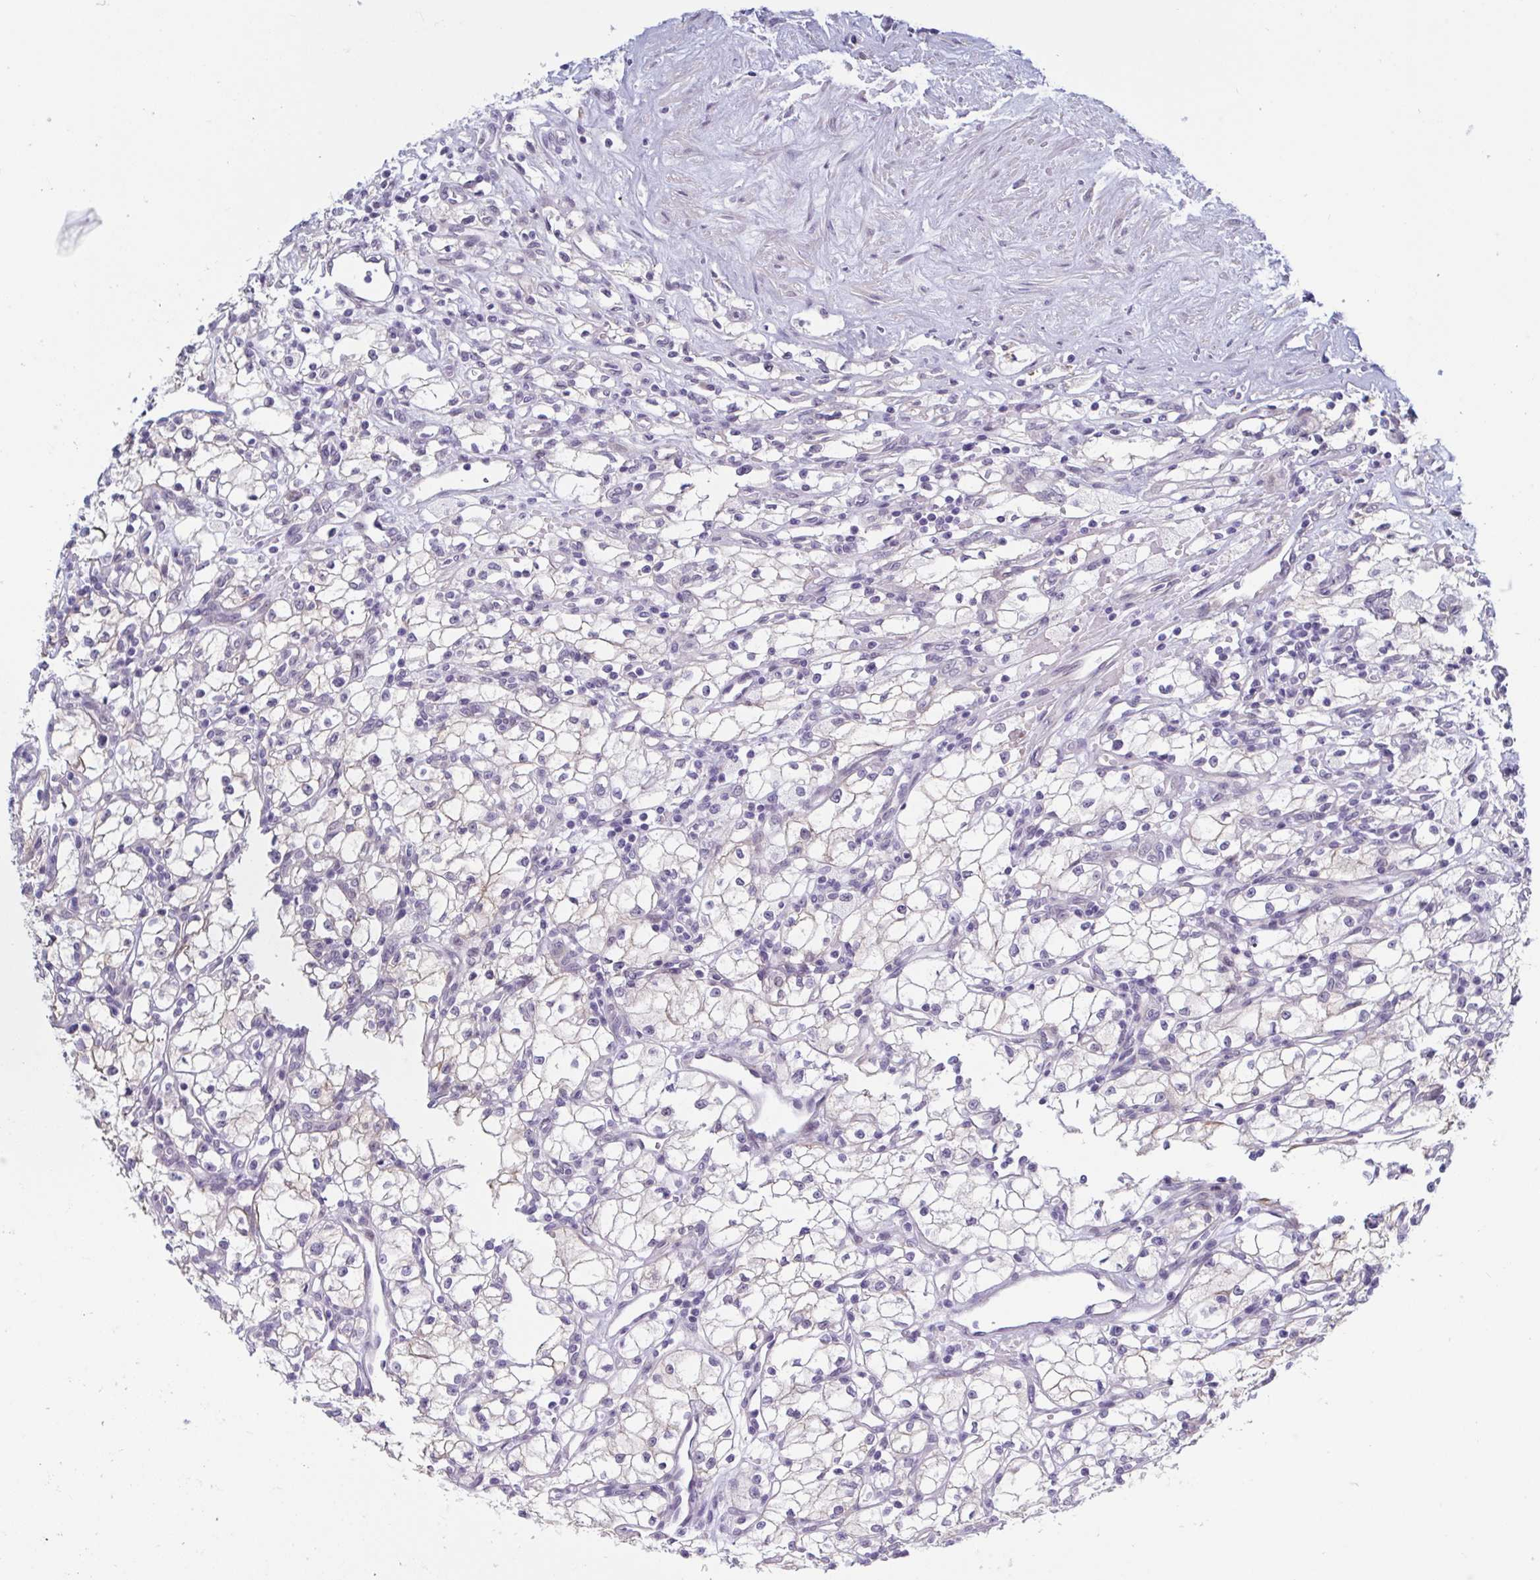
{"staining": {"intensity": "negative", "quantity": "none", "location": "none"}, "tissue": "renal cancer", "cell_type": "Tumor cells", "image_type": "cancer", "snomed": [{"axis": "morphology", "description": "Adenocarcinoma, NOS"}, {"axis": "topography", "description": "Kidney"}], "caption": "This image is of renal cancer (adenocarcinoma) stained with immunohistochemistry (IHC) to label a protein in brown with the nuclei are counter-stained blue. There is no positivity in tumor cells. (DAB (3,3'-diaminobenzidine) immunohistochemistry, high magnification).", "gene": "TCEAL8", "patient": {"sex": "male", "age": 59}}